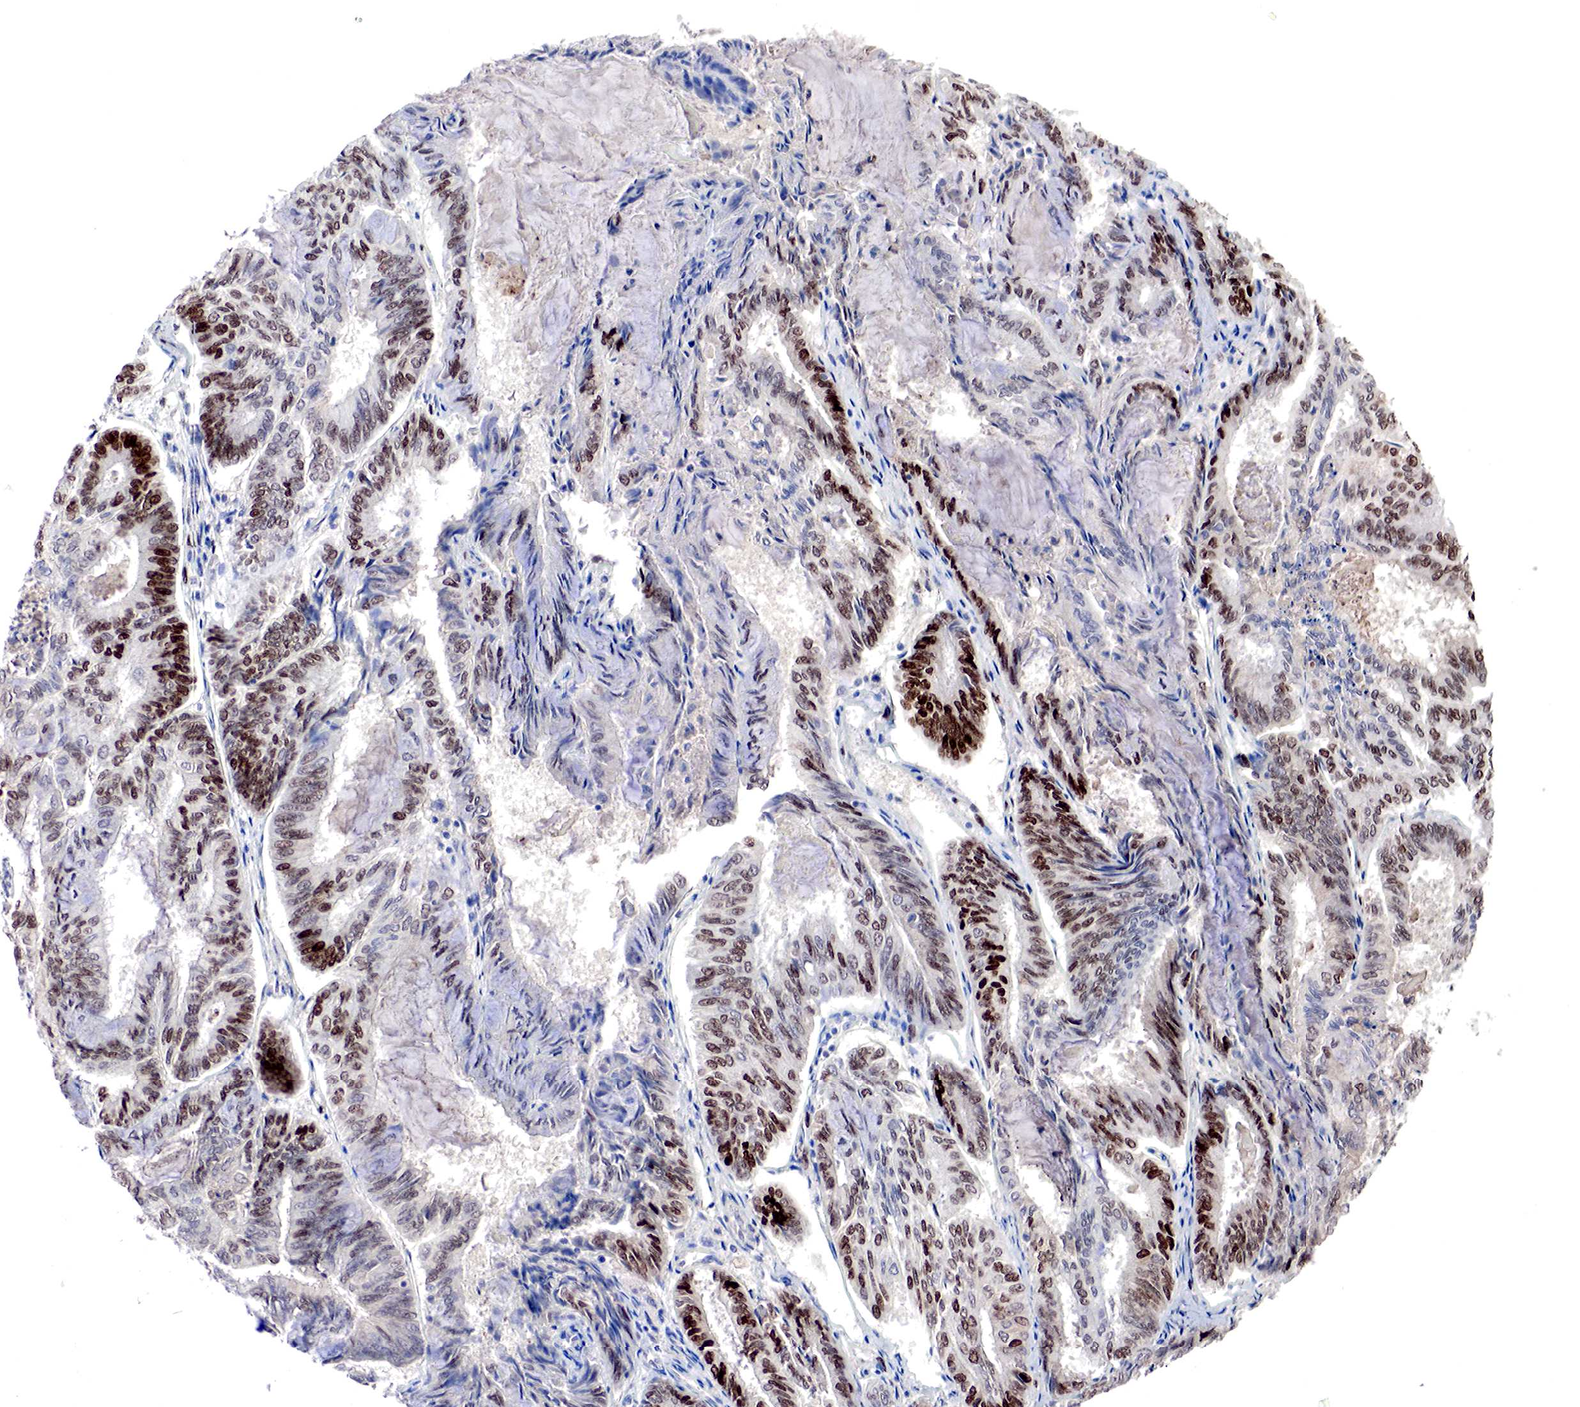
{"staining": {"intensity": "strong", "quantity": ">75%", "location": "nuclear"}, "tissue": "endometrial cancer", "cell_type": "Tumor cells", "image_type": "cancer", "snomed": [{"axis": "morphology", "description": "Adenocarcinoma, NOS"}, {"axis": "topography", "description": "Endometrium"}], "caption": "Endometrial adenocarcinoma stained with a protein marker exhibits strong staining in tumor cells.", "gene": "DACH2", "patient": {"sex": "female", "age": 59}}